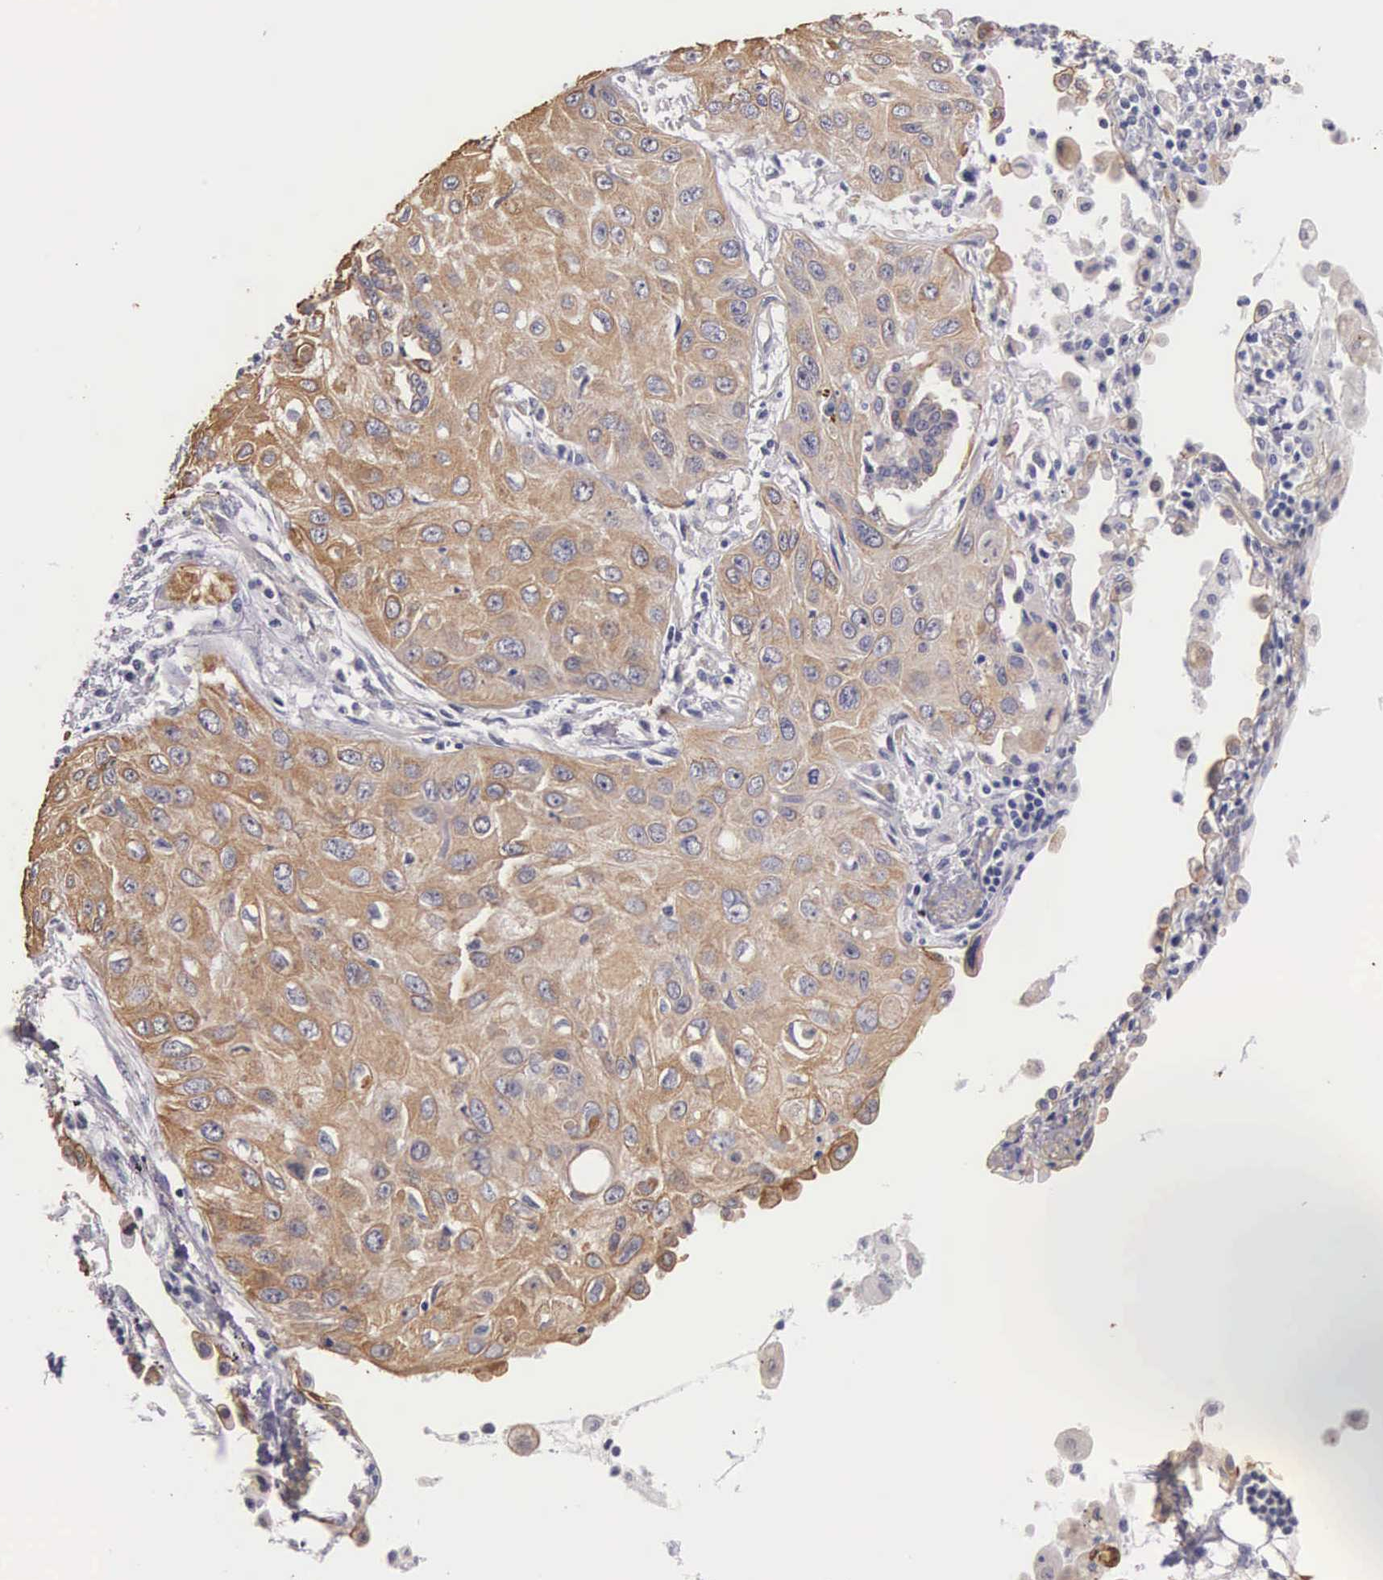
{"staining": {"intensity": "moderate", "quantity": ">75%", "location": "cytoplasmic/membranous"}, "tissue": "lung cancer", "cell_type": "Tumor cells", "image_type": "cancer", "snomed": [{"axis": "morphology", "description": "Squamous cell carcinoma, NOS"}, {"axis": "topography", "description": "Lung"}], "caption": "Lung cancer (squamous cell carcinoma) stained with DAB (3,3'-diaminobenzidine) immunohistochemistry (IHC) reveals medium levels of moderate cytoplasmic/membranous staining in about >75% of tumor cells.", "gene": "PIR", "patient": {"sex": "male", "age": 71}}